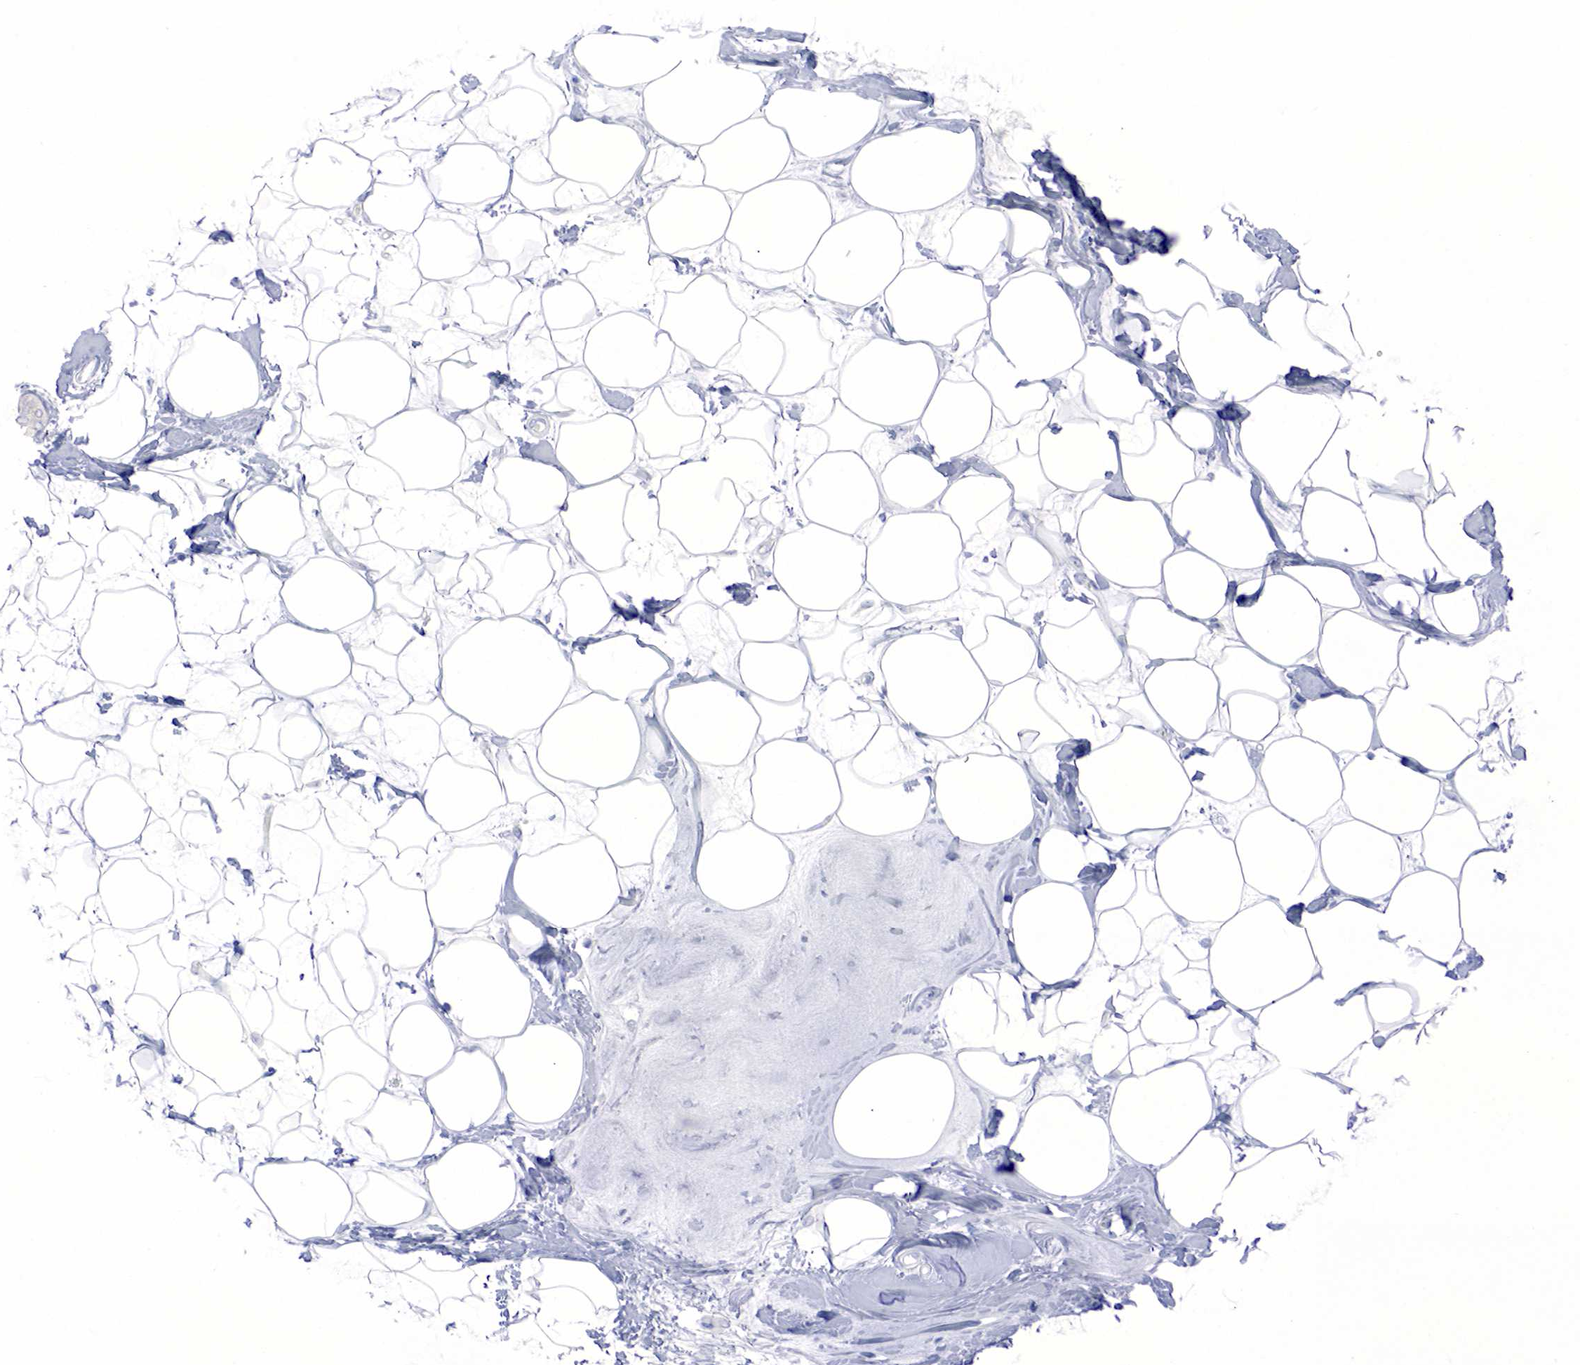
{"staining": {"intensity": "moderate", "quantity": ">75%", "location": "cytoplasmic/membranous"}, "tissue": "adipose tissue", "cell_type": "Adipocytes", "image_type": "normal", "snomed": [{"axis": "morphology", "description": "Normal tissue, NOS"}, {"axis": "topography", "description": "Breast"}], "caption": "Protein expression analysis of unremarkable adipose tissue shows moderate cytoplasmic/membranous staining in about >75% of adipocytes.", "gene": "CHGA", "patient": {"sex": "female", "age": 44}}